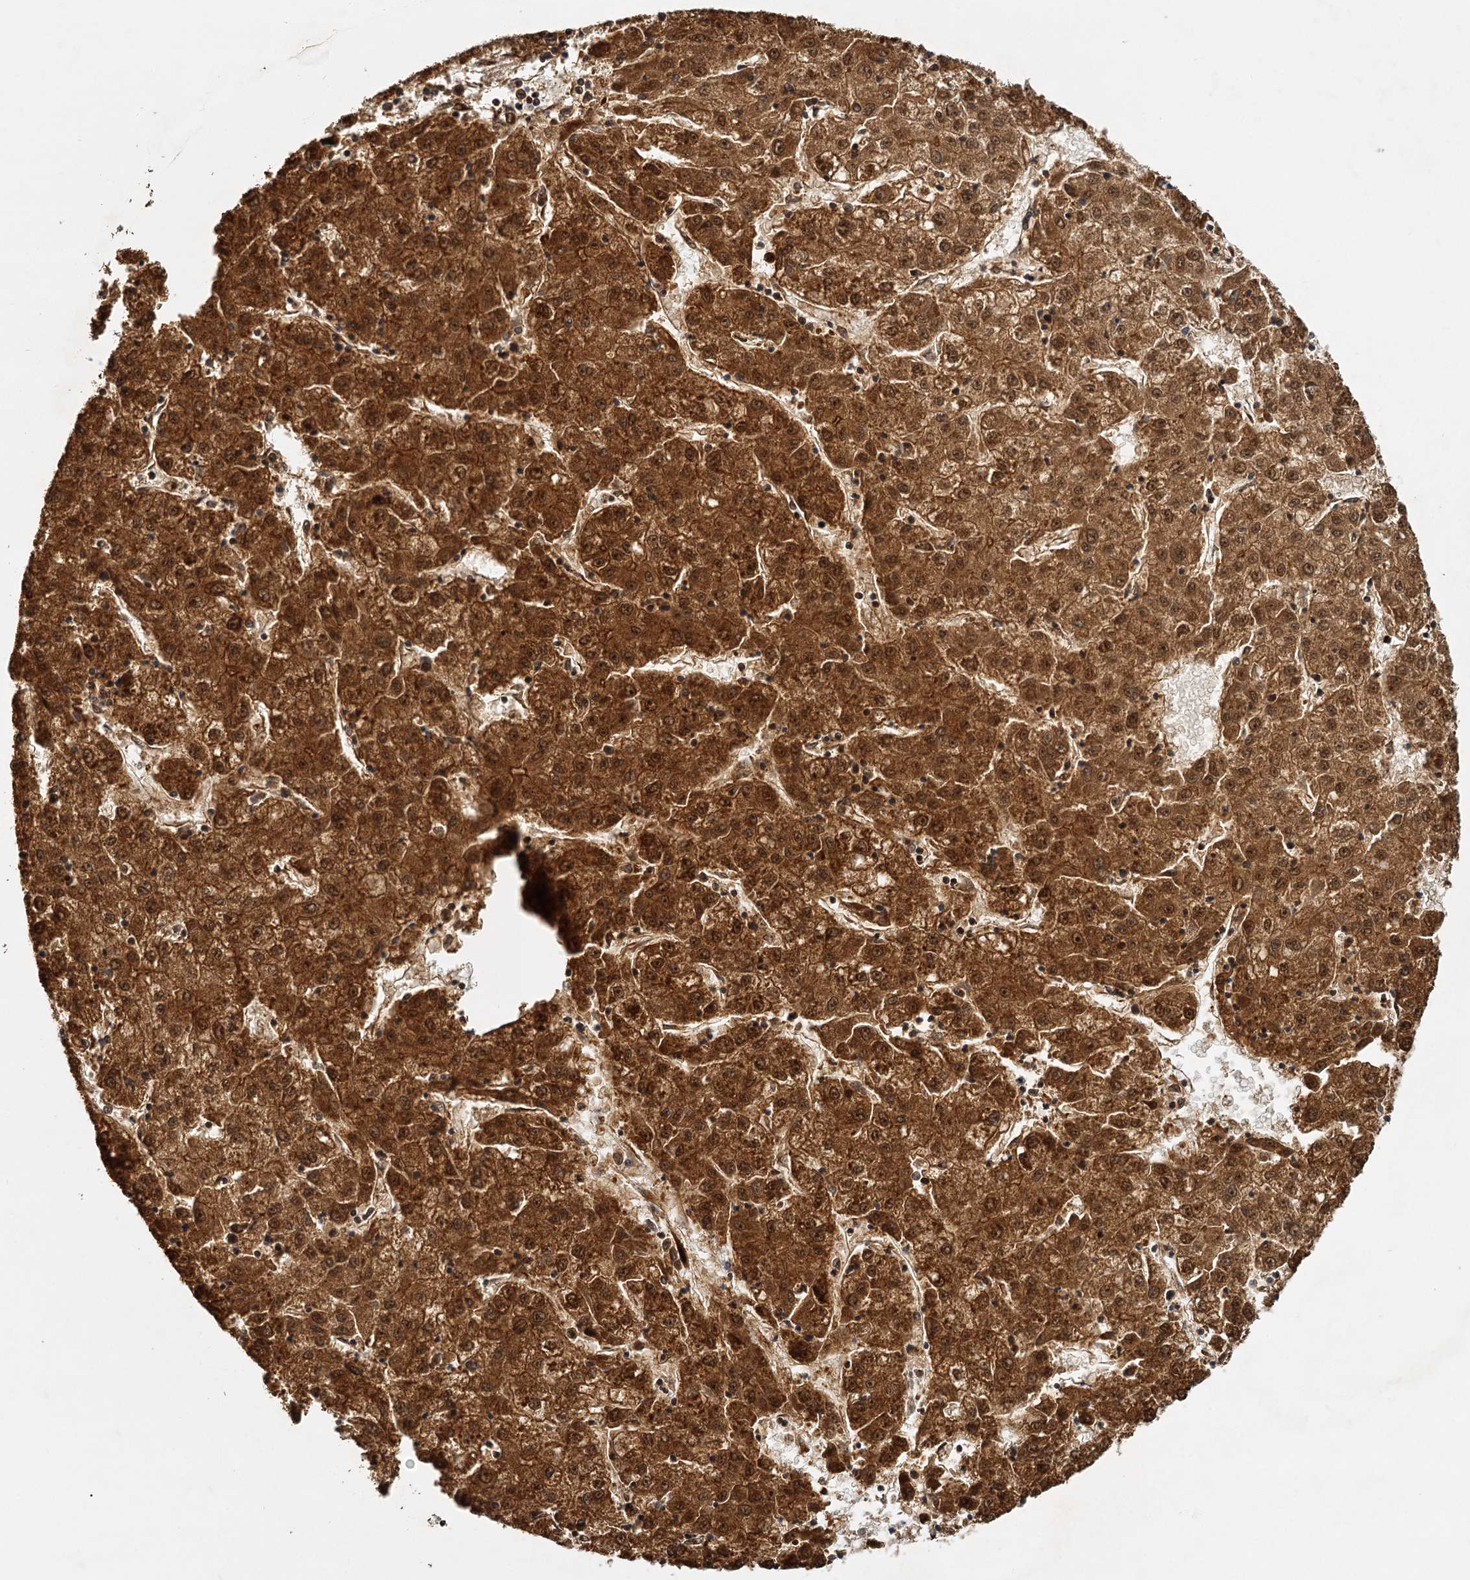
{"staining": {"intensity": "strong", "quantity": ">75%", "location": "cytoplasmic/membranous,nuclear"}, "tissue": "liver cancer", "cell_type": "Tumor cells", "image_type": "cancer", "snomed": [{"axis": "morphology", "description": "Carcinoma, Hepatocellular, NOS"}, {"axis": "topography", "description": "Liver"}], "caption": "A micrograph showing strong cytoplasmic/membranous and nuclear expression in about >75% of tumor cells in liver hepatocellular carcinoma, as visualized by brown immunohistochemical staining.", "gene": "ZNF549", "patient": {"sex": "male", "age": 72}}